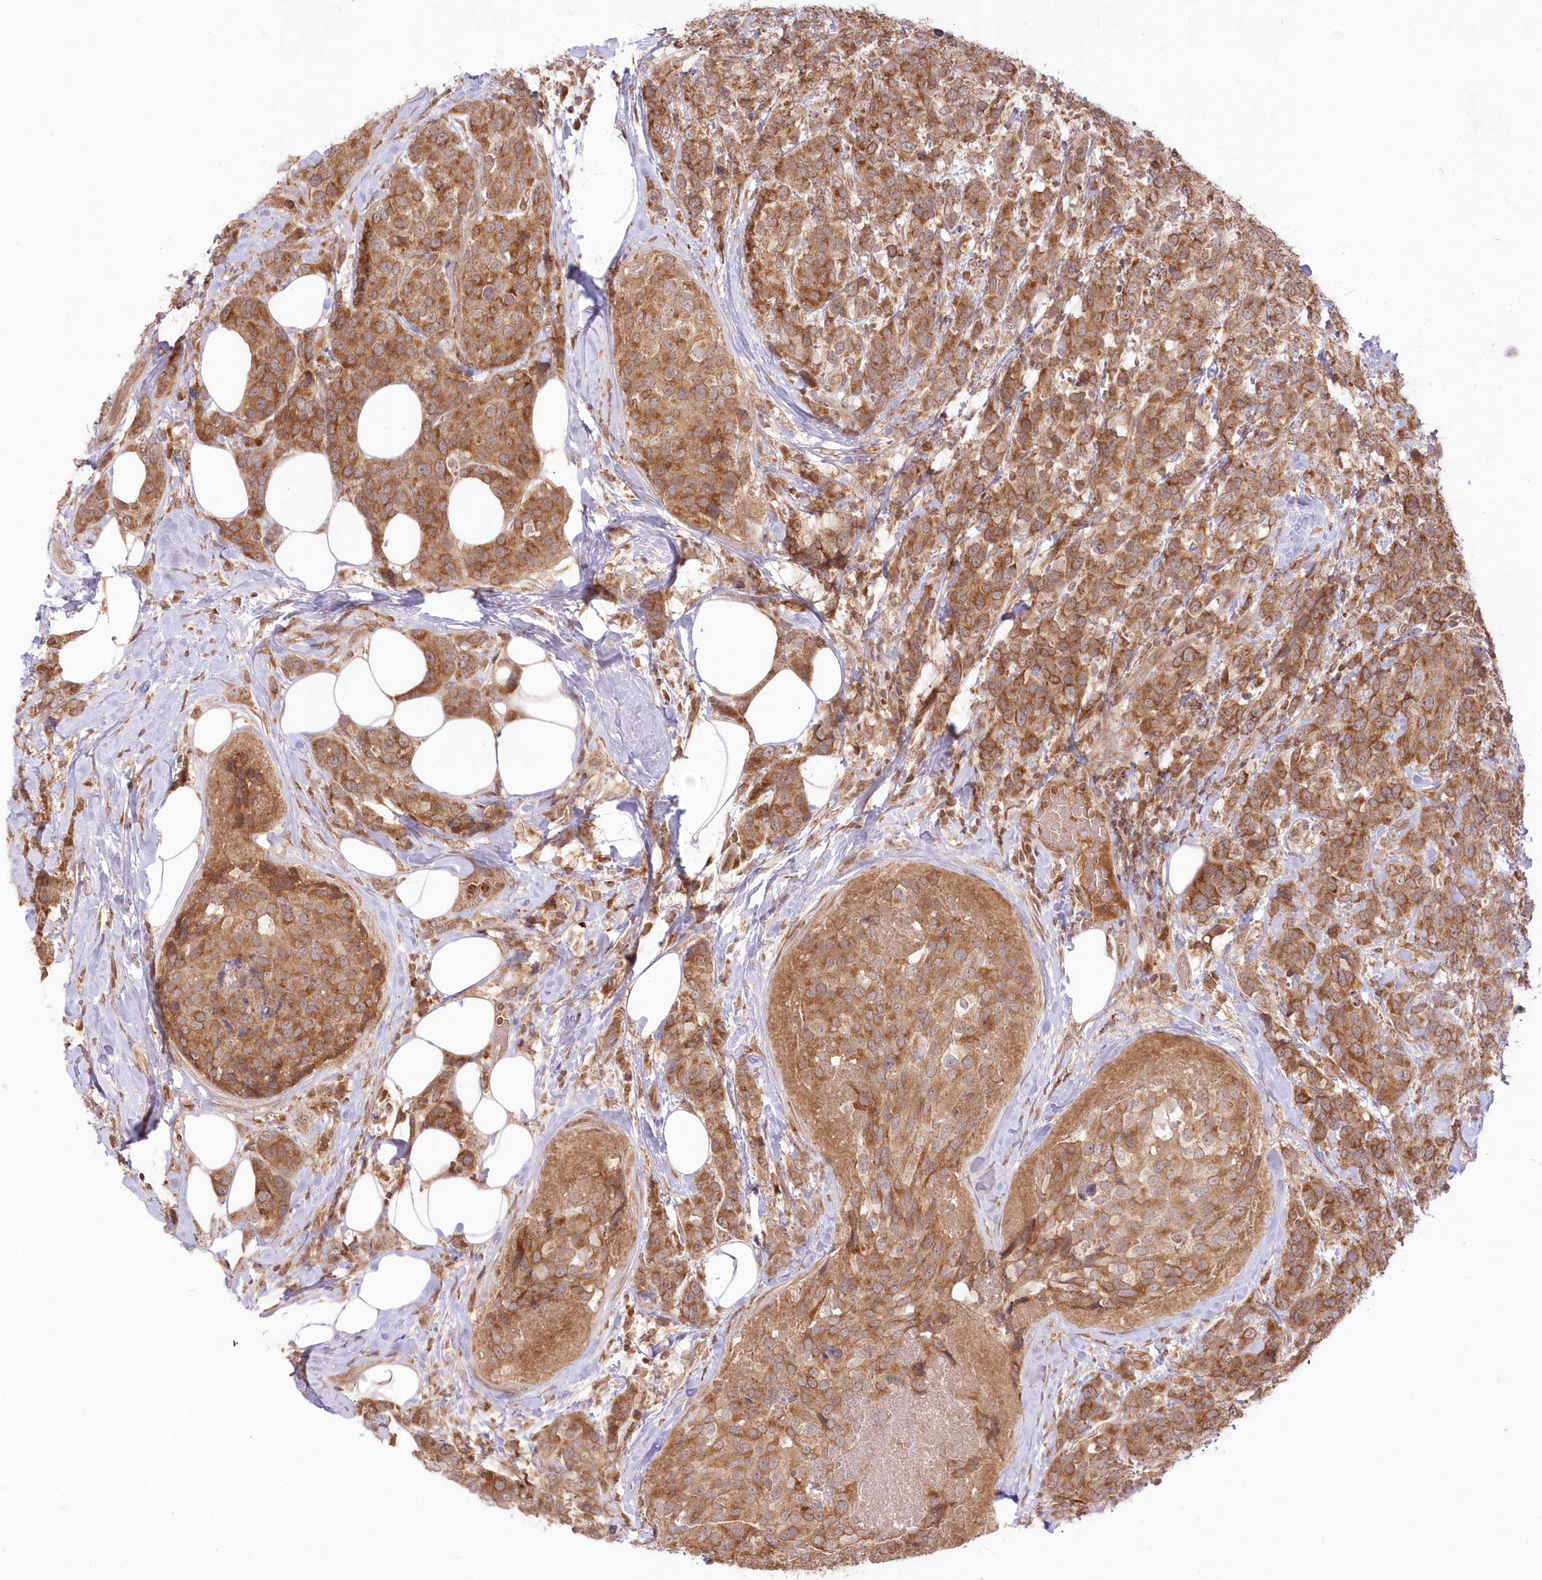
{"staining": {"intensity": "moderate", "quantity": ">75%", "location": "cytoplasmic/membranous"}, "tissue": "breast cancer", "cell_type": "Tumor cells", "image_type": "cancer", "snomed": [{"axis": "morphology", "description": "Lobular carcinoma"}, {"axis": "topography", "description": "Breast"}], "caption": "Human breast cancer stained for a protein (brown) shows moderate cytoplasmic/membranous positive expression in about >75% of tumor cells.", "gene": "MTMR3", "patient": {"sex": "female", "age": 59}}